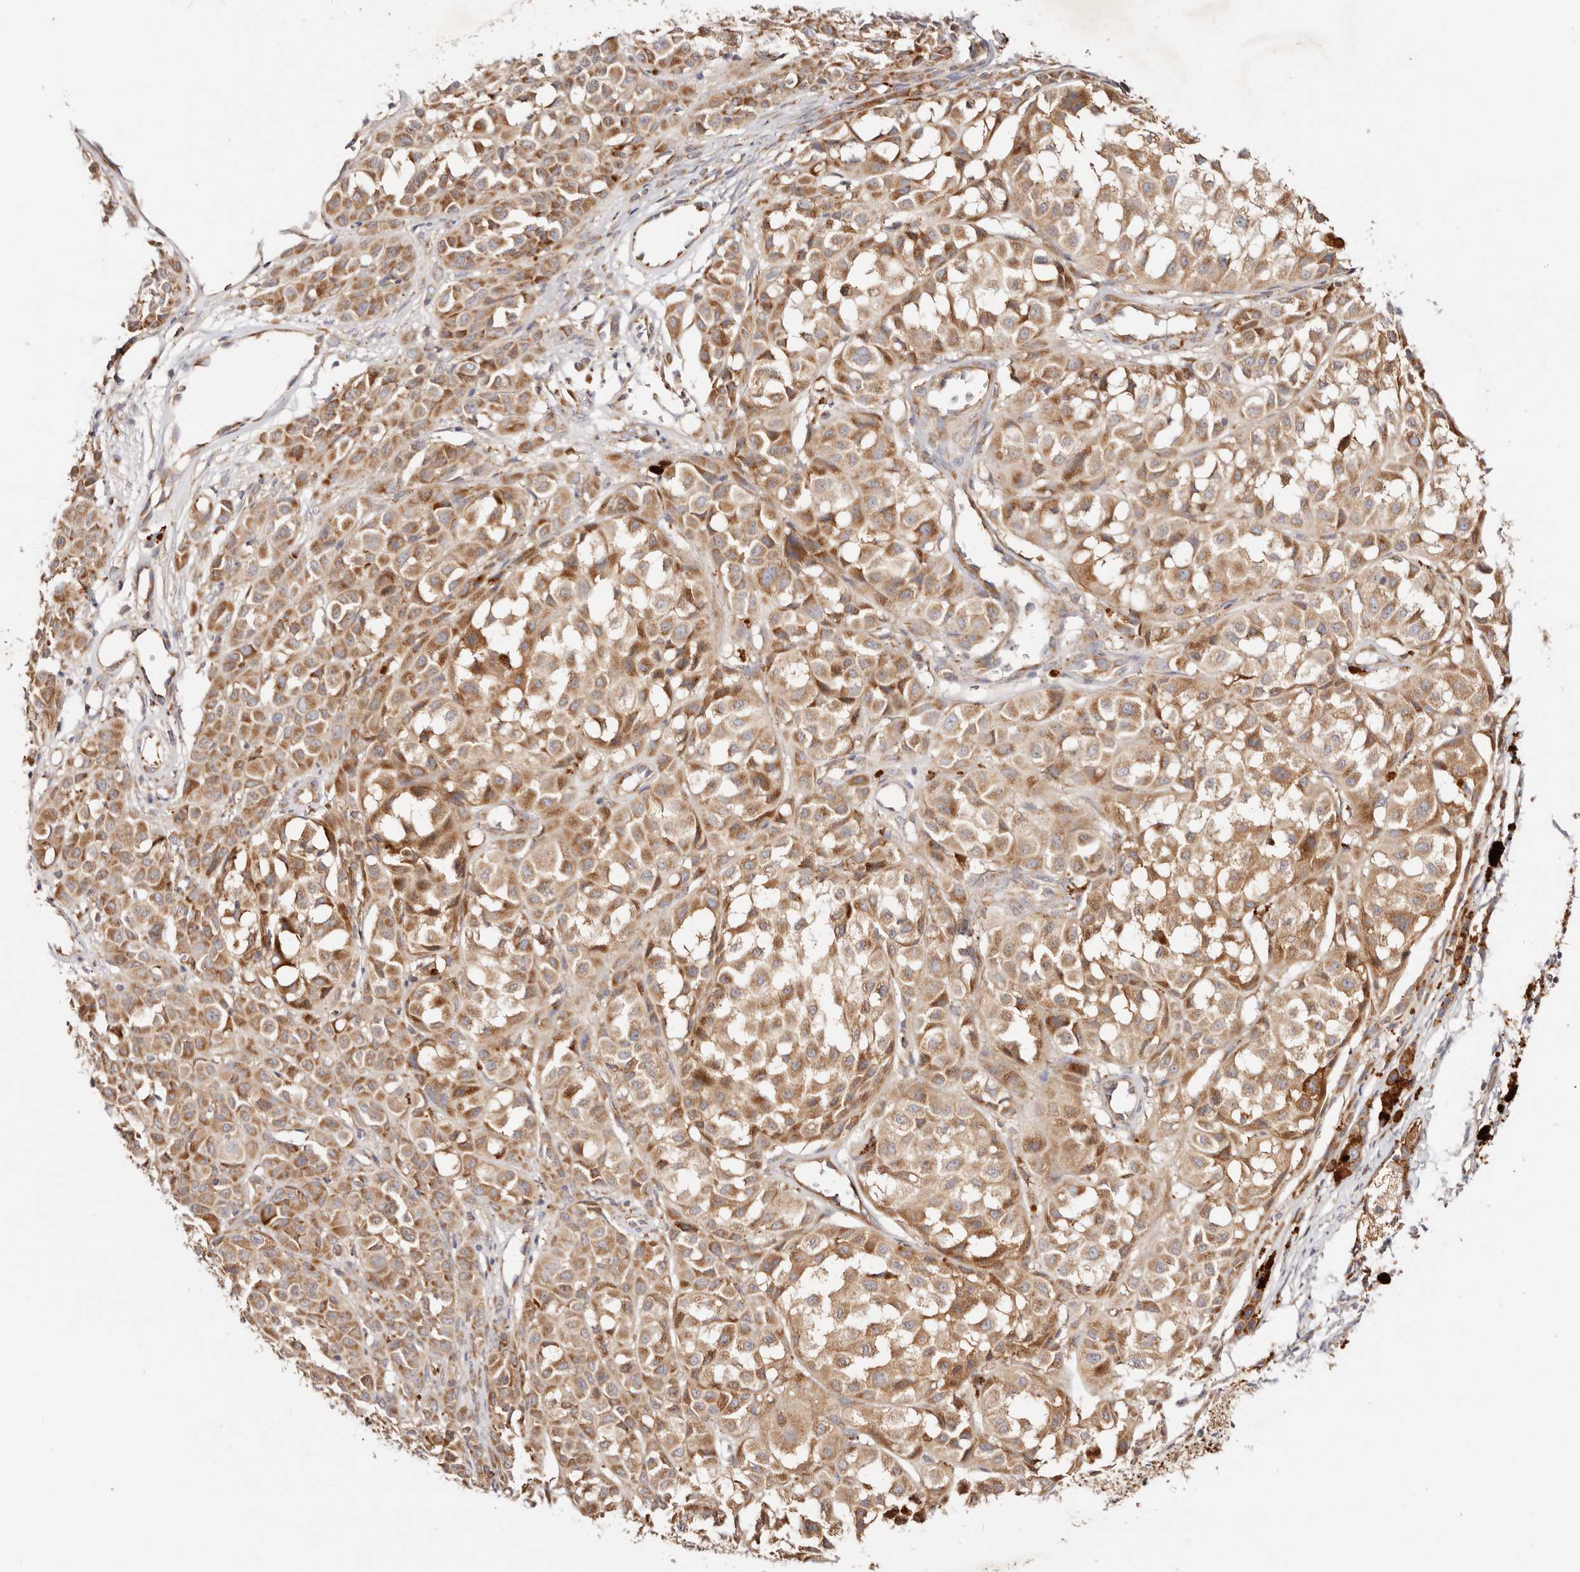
{"staining": {"intensity": "moderate", "quantity": ">75%", "location": "cytoplasmic/membranous"}, "tissue": "melanoma", "cell_type": "Tumor cells", "image_type": "cancer", "snomed": [{"axis": "morphology", "description": "Malignant melanoma, NOS"}, {"axis": "topography", "description": "Skin of leg"}], "caption": "Immunohistochemical staining of human melanoma shows moderate cytoplasmic/membranous protein expression in about >75% of tumor cells.", "gene": "GNA13", "patient": {"sex": "female", "age": 72}}